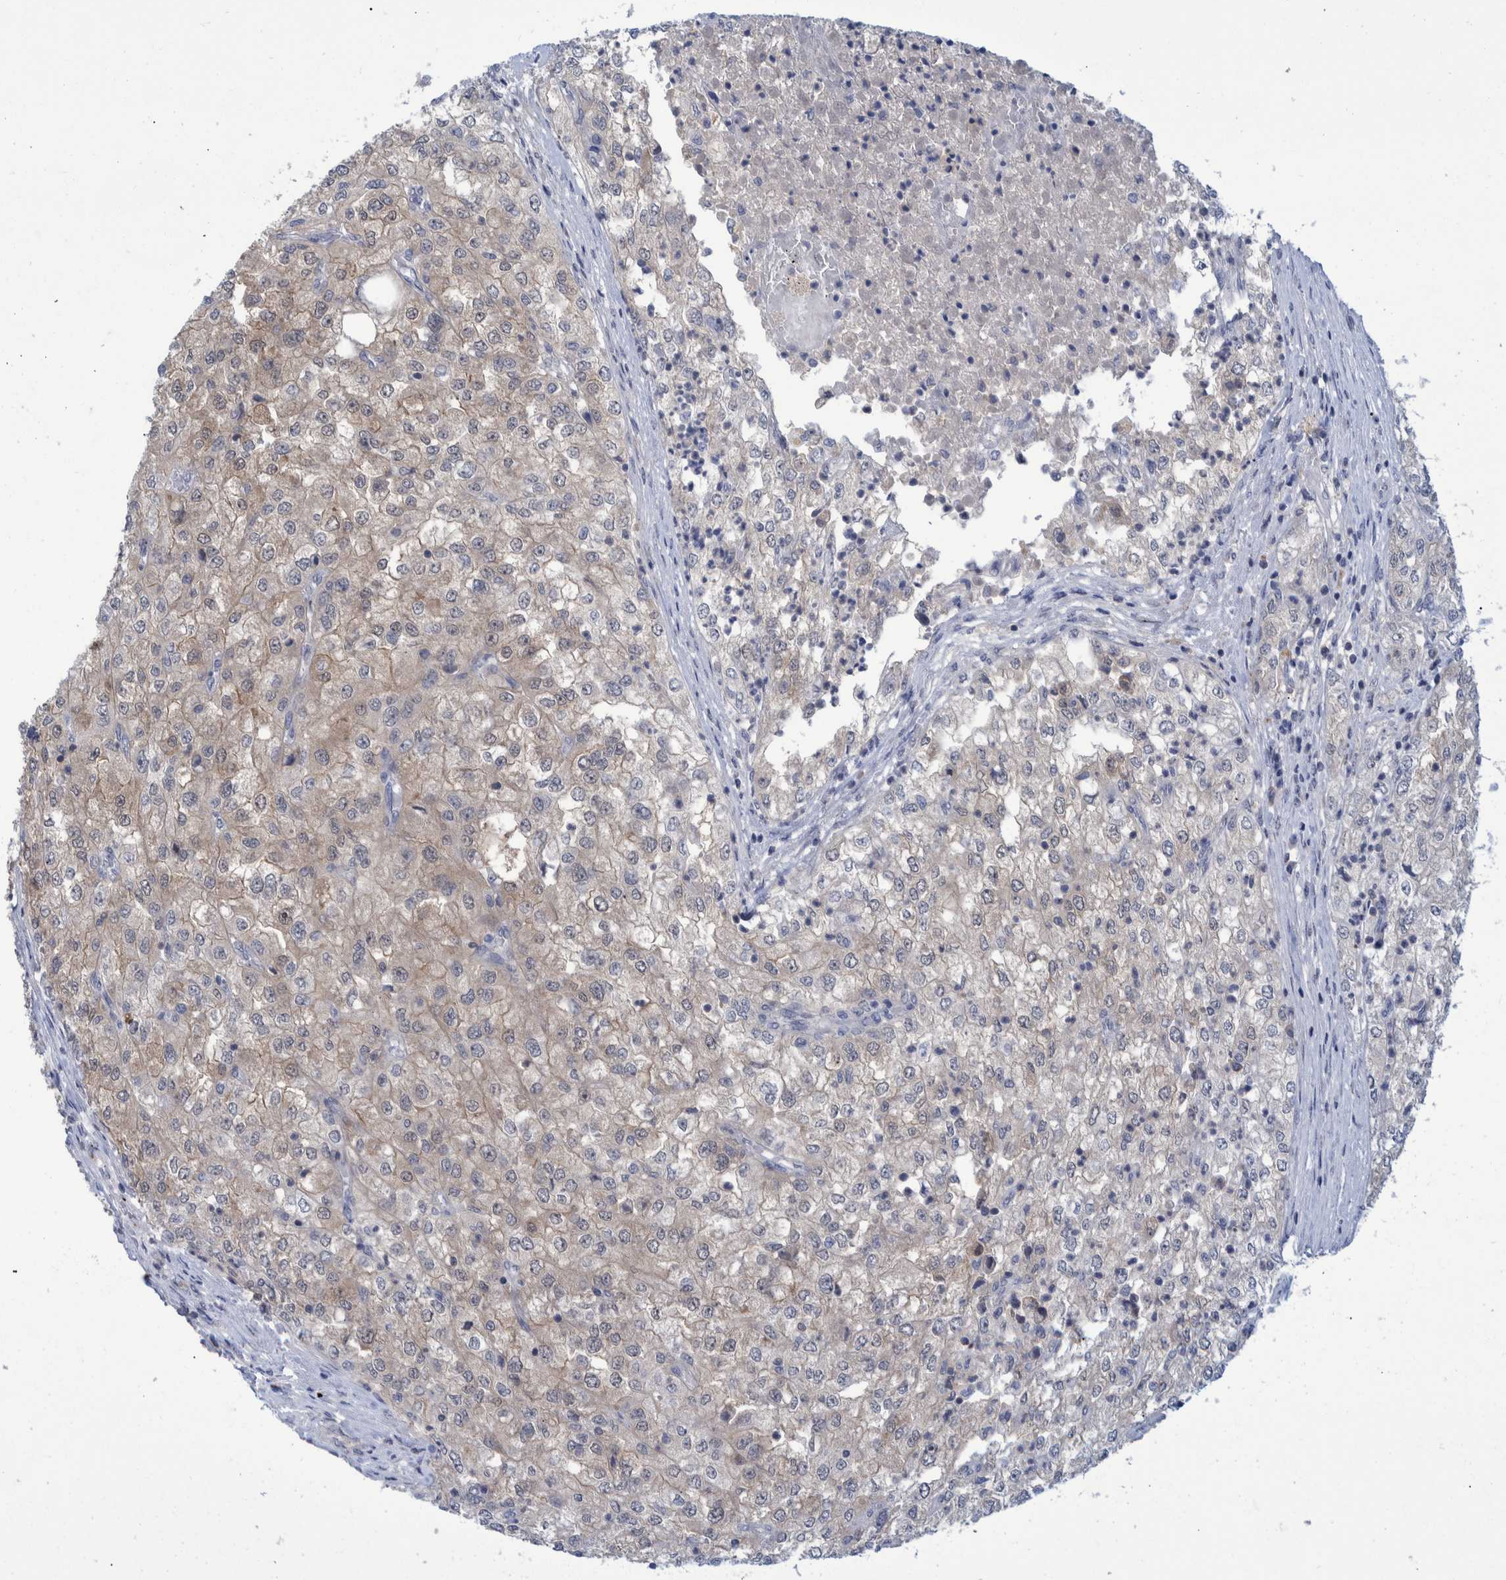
{"staining": {"intensity": "weak", "quantity": "25%-75%", "location": "cytoplasmic/membranous"}, "tissue": "renal cancer", "cell_type": "Tumor cells", "image_type": "cancer", "snomed": [{"axis": "morphology", "description": "Adenocarcinoma, NOS"}, {"axis": "topography", "description": "Kidney"}], "caption": "Renal cancer (adenocarcinoma) stained for a protein reveals weak cytoplasmic/membranous positivity in tumor cells. The protein of interest is shown in brown color, while the nuclei are stained blue.", "gene": "PCYT2", "patient": {"sex": "female", "age": 54}}